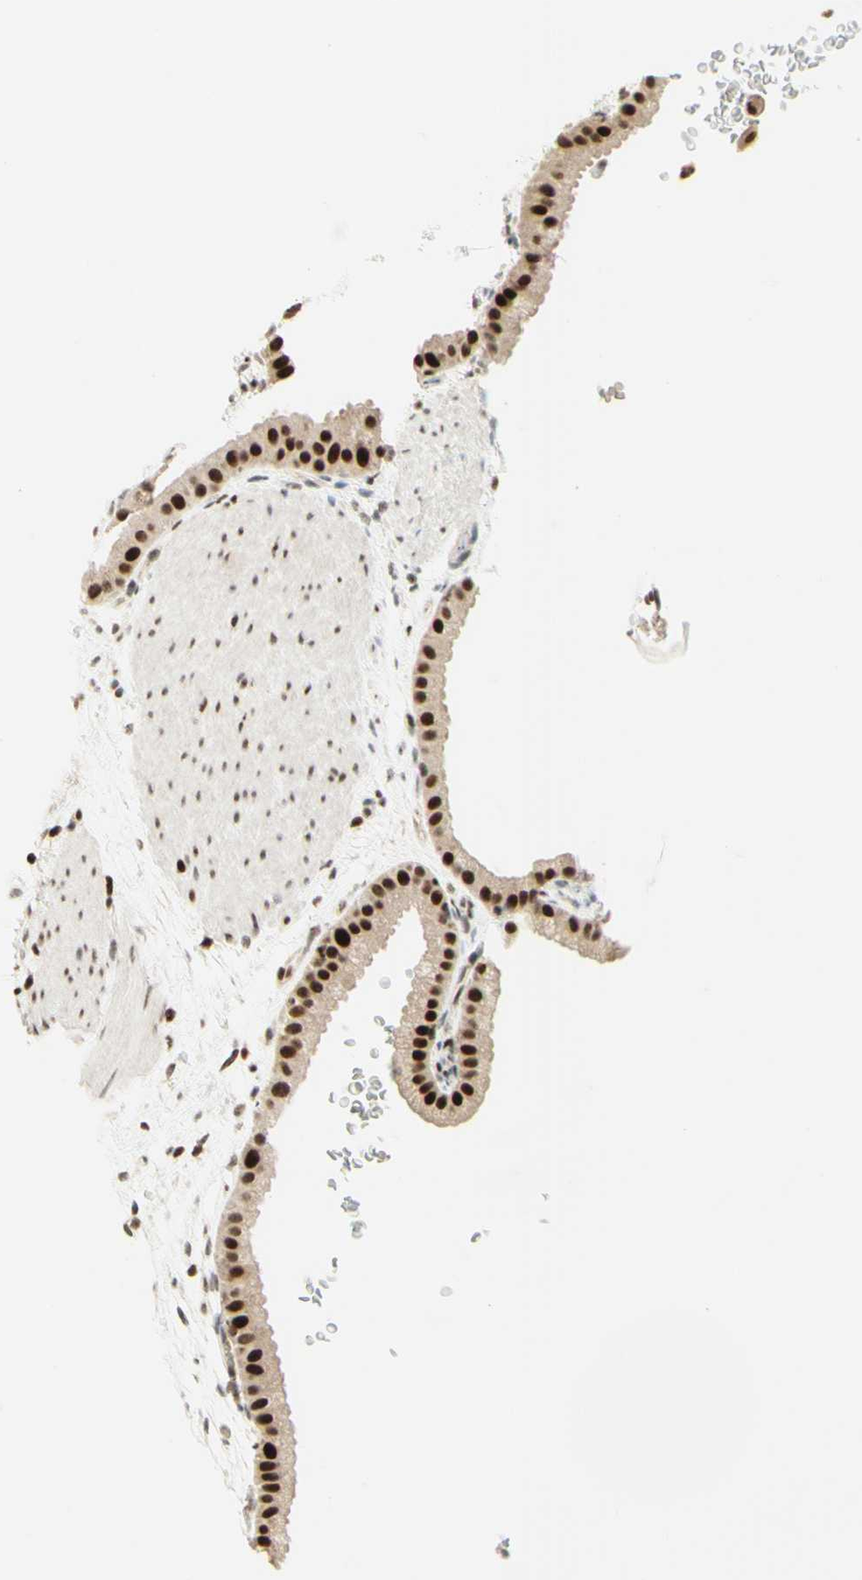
{"staining": {"intensity": "strong", "quantity": ">75%", "location": "cytoplasmic/membranous,nuclear"}, "tissue": "gallbladder", "cell_type": "Glandular cells", "image_type": "normal", "snomed": [{"axis": "morphology", "description": "Normal tissue, NOS"}, {"axis": "topography", "description": "Gallbladder"}], "caption": "Gallbladder stained with immunohistochemistry (IHC) reveals strong cytoplasmic/membranous,nuclear expression in about >75% of glandular cells.", "gene": "CDKL5", "patient": {"sex": "female", "age": 64}}